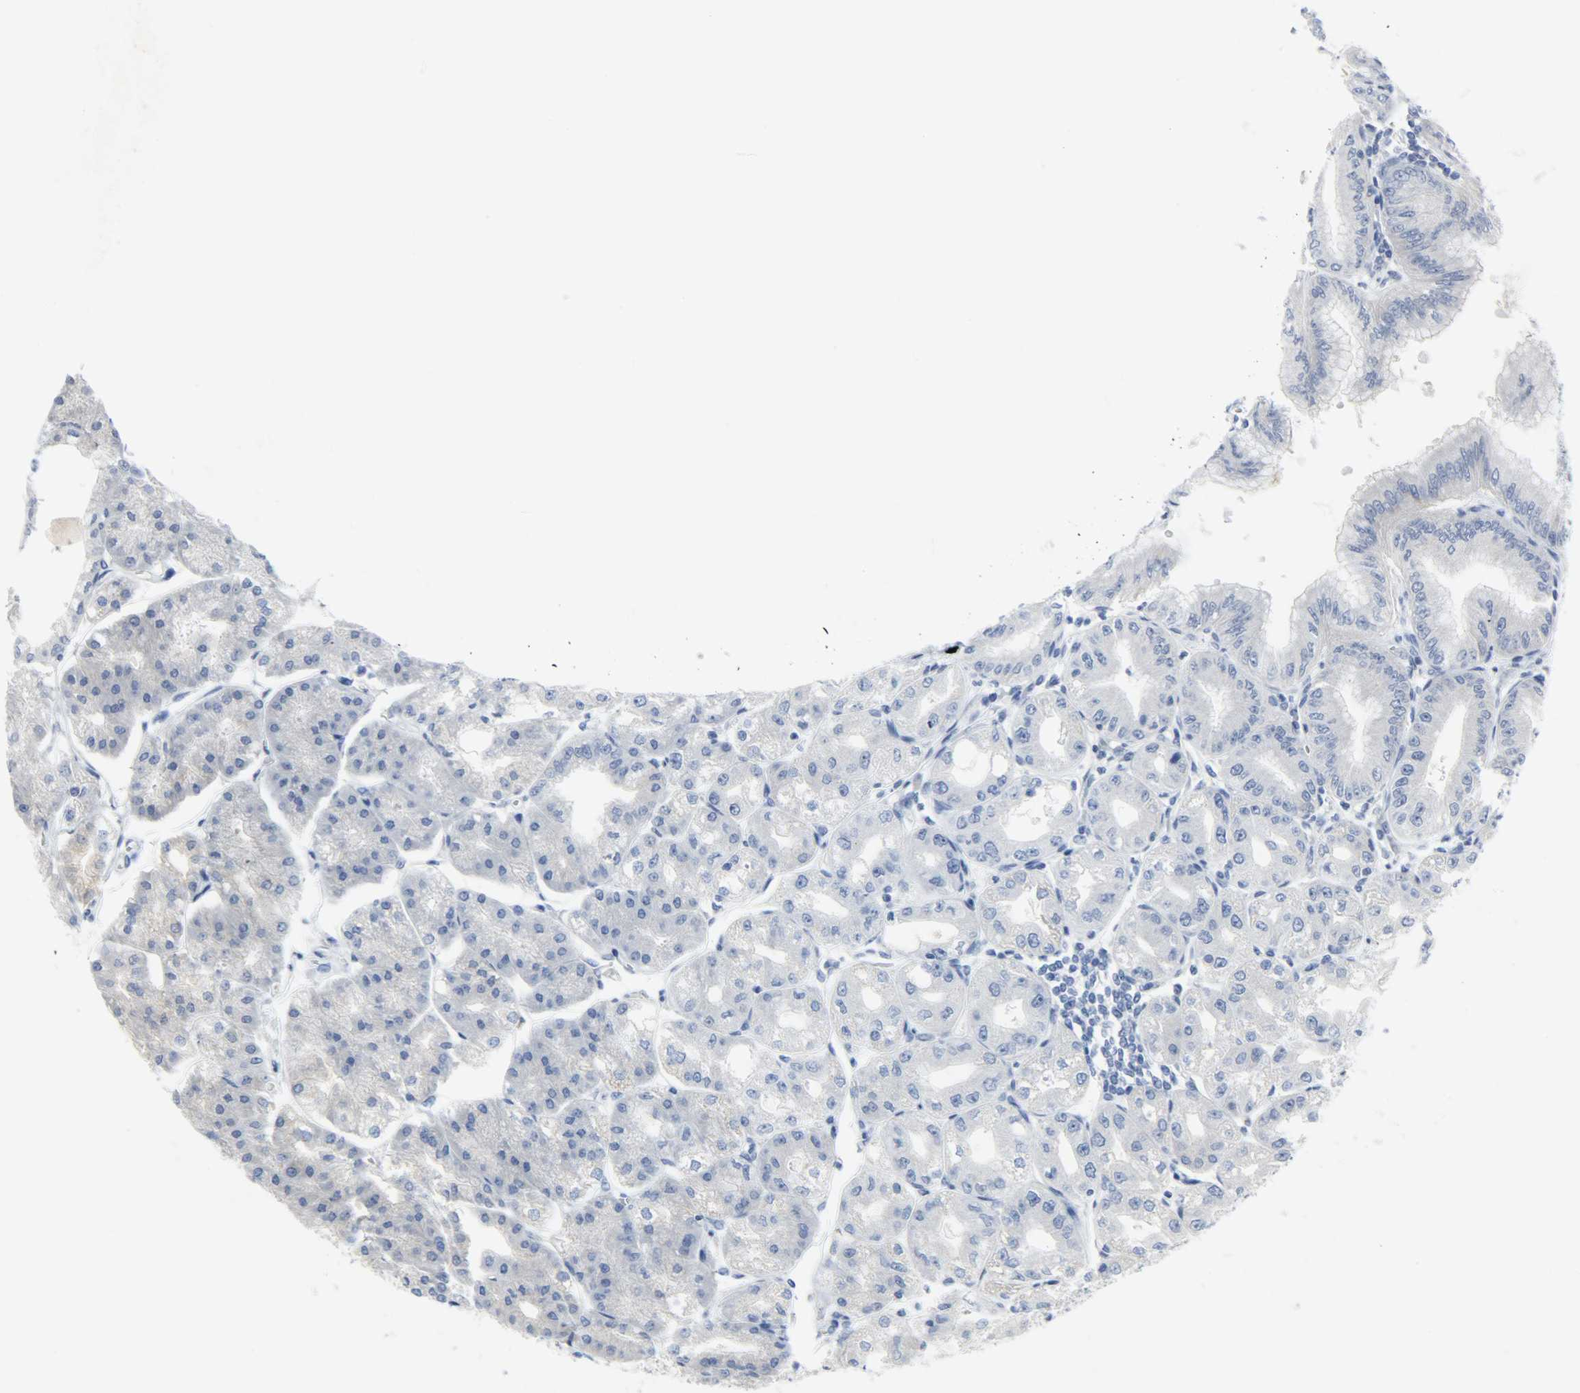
{"staining": {"intensity": "moderate", "quantity": "25%-75%", "location": "cytoplasmic/membranous"}, "tissue": "stomach", "cell_type": "Glandular cells", "image_type": "normal", "snomed": [{"axis": "morphology", "description": "Normal tissue, NOS"}, {"axis": "topography", "description": "Stomach, lower"}], "caption": "This is a photomicrograph of IHC staining of benign stomach, which shows moderate staining in the cytoplasmic/membranous of glandular cells.", "gene": "TRIM21", "patient": {"sex": "male", "age": 71}}